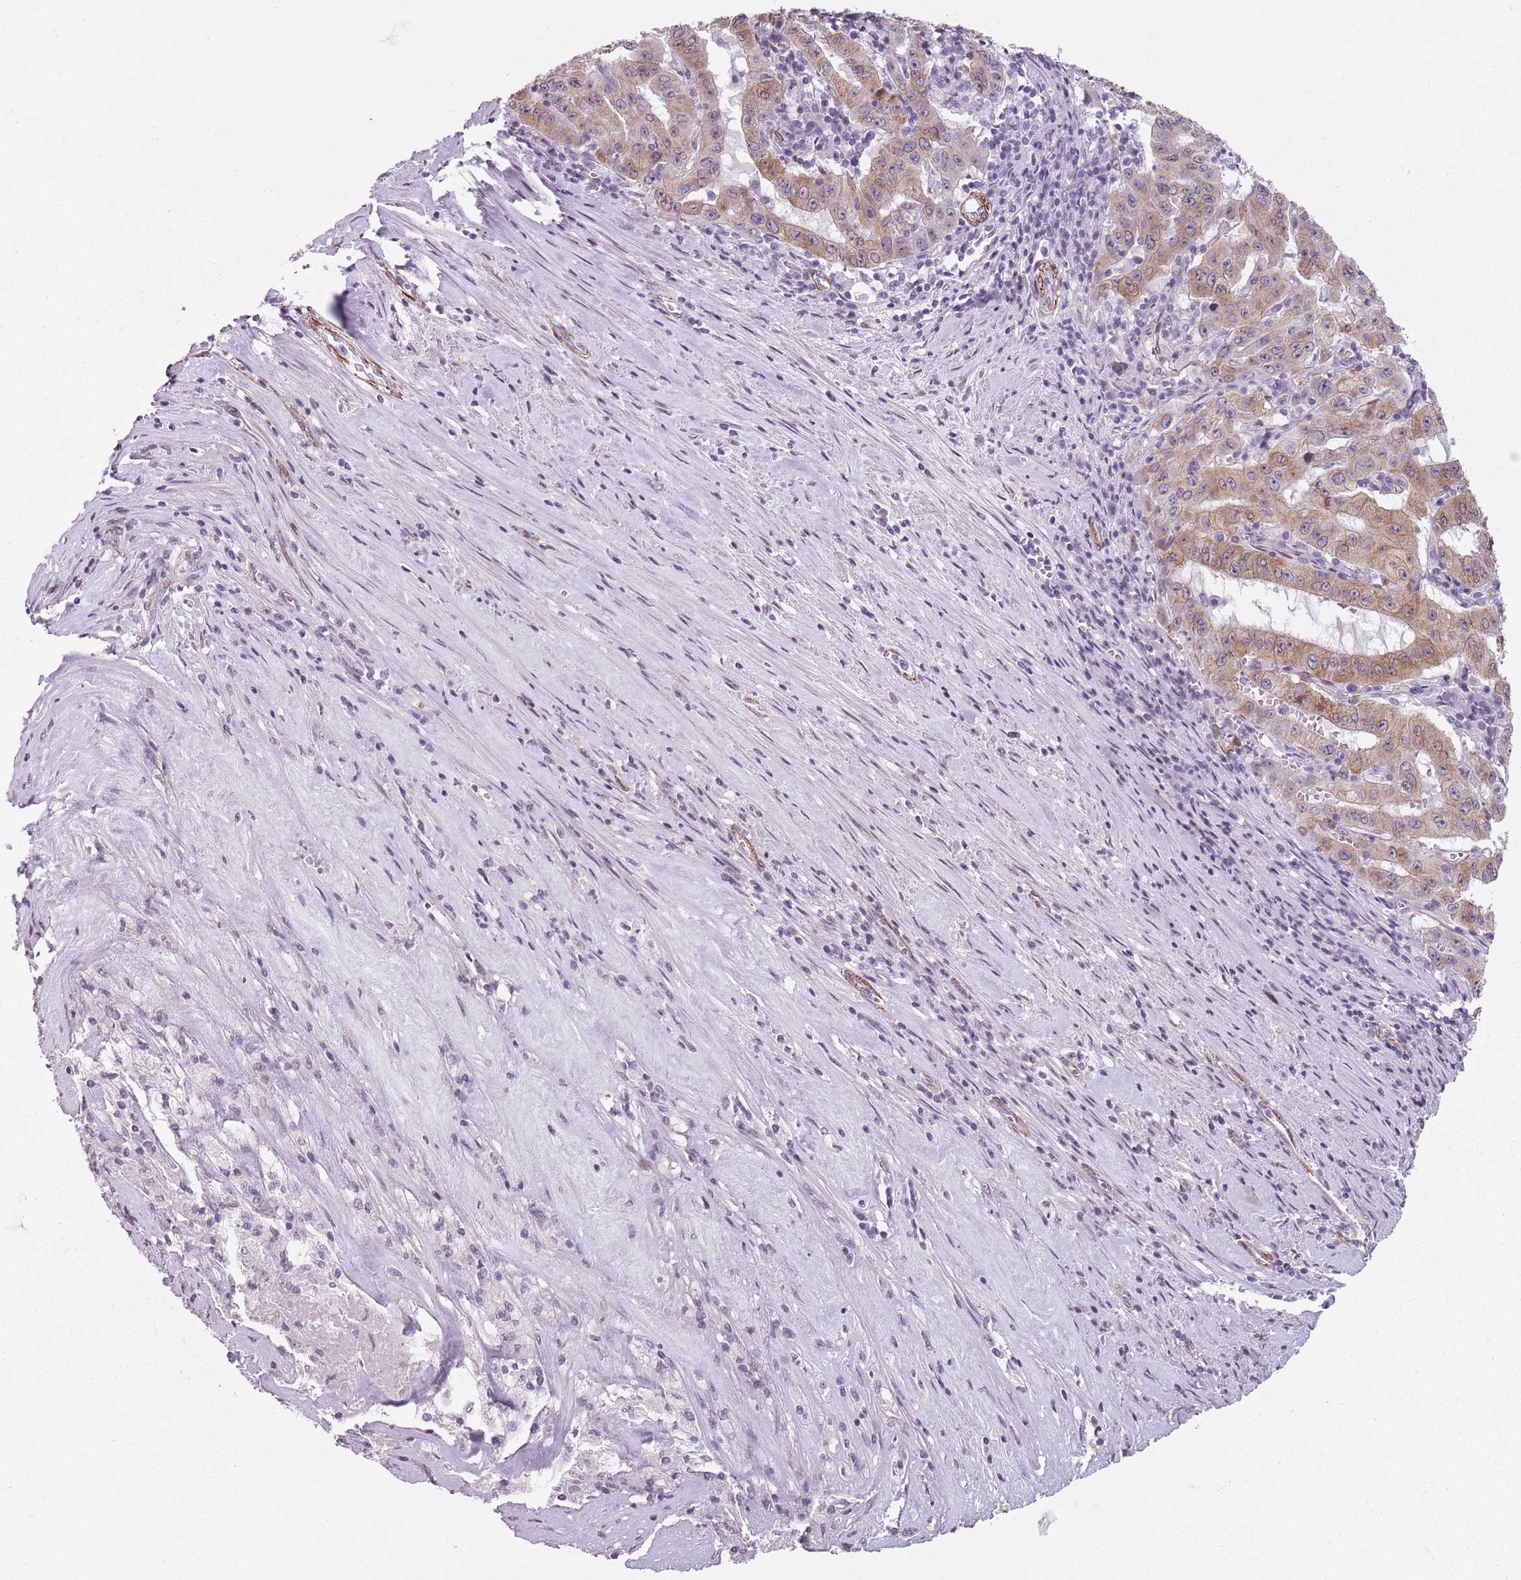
{"staining": {"intensity": "moderate", "quantity": ">75%", "location": "cytoplasmic/membranous"}, "tissue": "pancreatic cancer", "cell_type": "Tumor cells", "image_type": "cancer", "snomed": [{"axis": "morphology", "description": "Adenocarcinoma, NOS"}, {"axis": "topography", "description": "Pancreas"}], "caption": "The photomicrograph displays immunohistochemical staining of pancreatic cancer (adenocarcinoma). There is moderate cytoplasmic/membranous positivity is seen in approximately >75% of tumor cells.", "gene": "TMC4", "patient": {"sex": "male", "age": 63}}